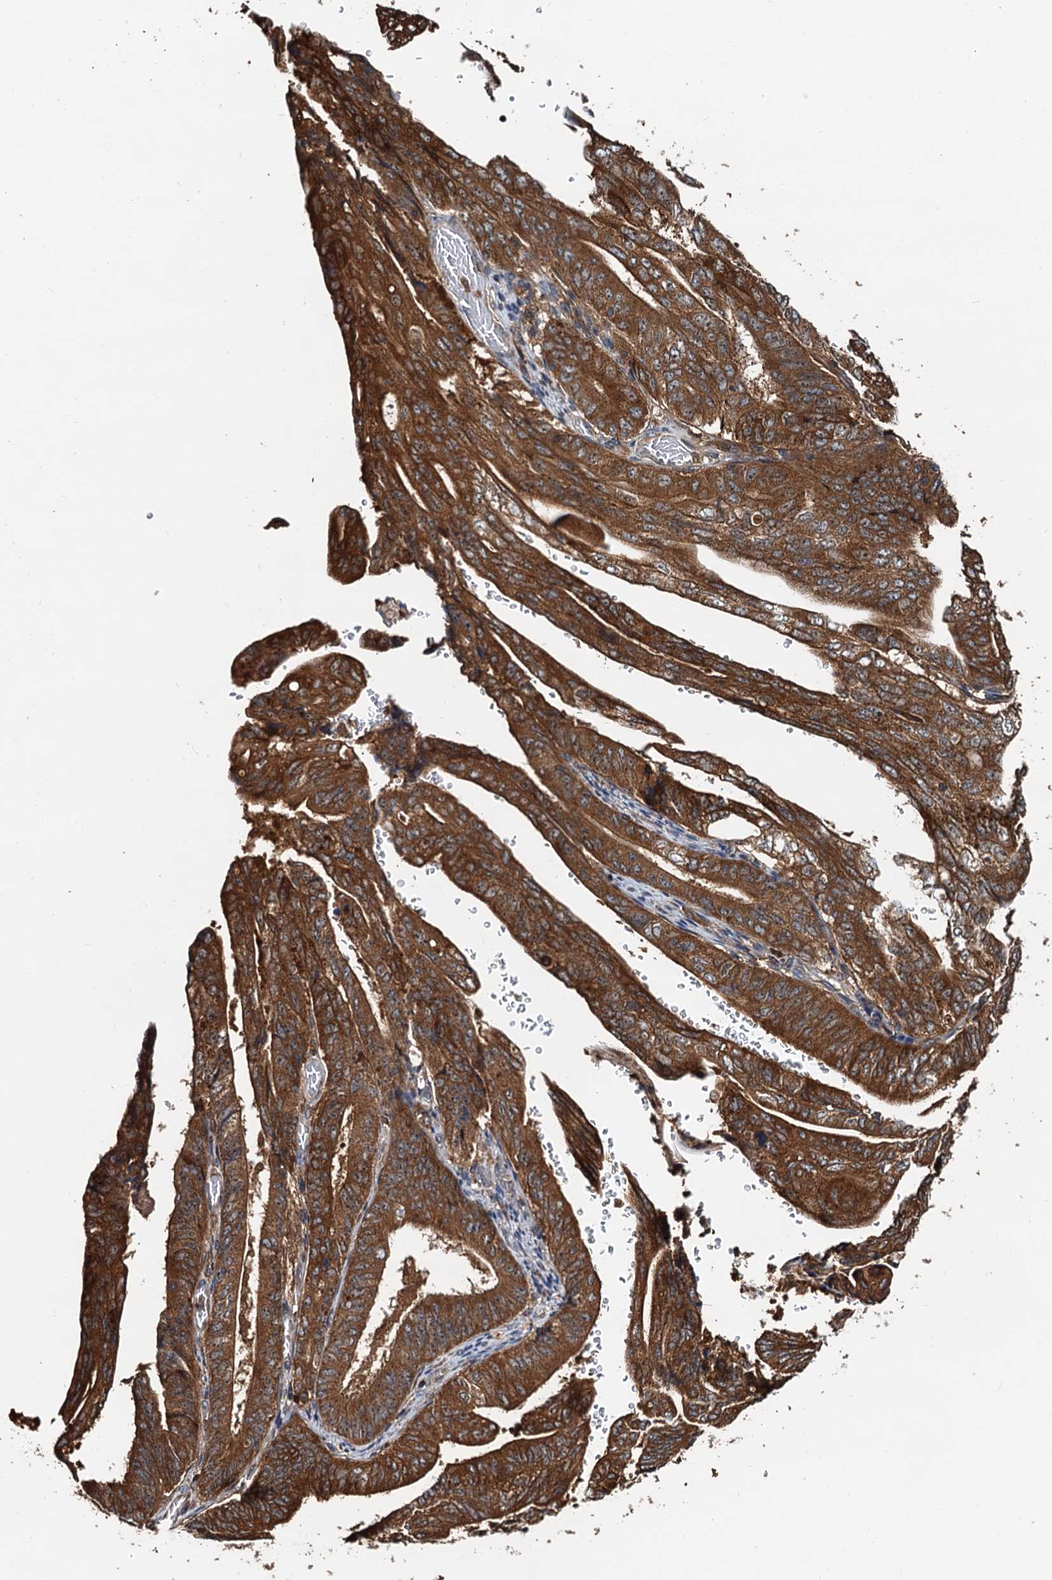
{"staining": {"intensity": "moderate", "quantity": ">75%", "location": "cytoplasmic/membranous"}, "tissue": "stomach cancer", "cell_type": "Tumor cells", "image_type": "cancer", "snomed": [{"axis": "morphology", "description": "Adenocarcinoma, NOS"}, {"axis": "topography", "description": "Stomach"}], "caption": "Protein analysis of adenocarcinoma (stomach) tissue demonstrates moderate cytoplasmic/membranous expression in about >75% of tumor cells.", "gene": "USP6NL", "patient": {"sex": "female", "age": 73}}